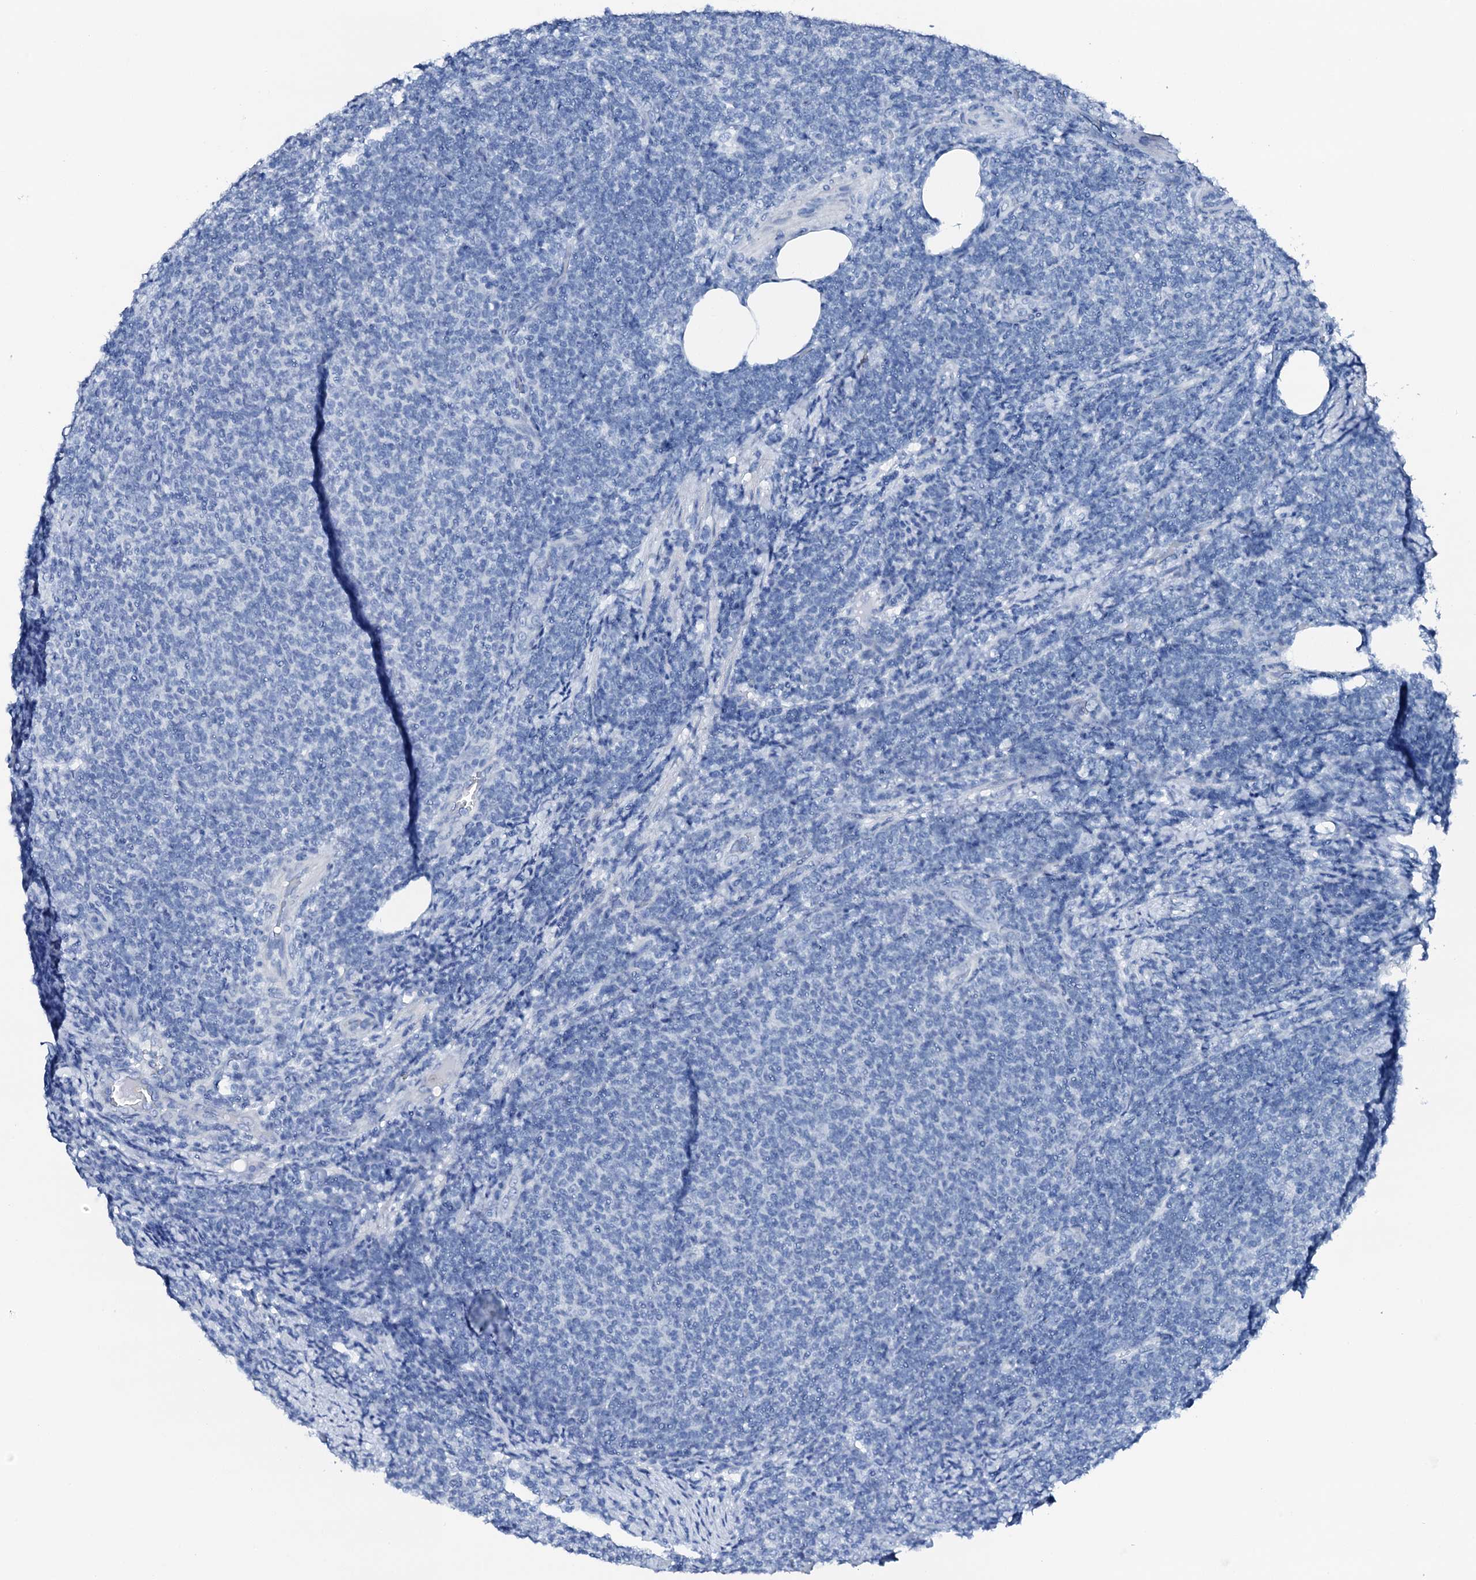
{"staining": {"intensity": "negative", "quantity": "none", "location": "none"}, "tissue": "lymphoma", "cell_type": "Tumor cells", "image_type": "cancer", "snomed": [{"axis": "morphology", "description": "Malignant lymphoma, non-Hodgkin's type, Low grade"}, {"axis": "topography", "description": "Lymph node"}], "caption": "Tumor cells are negative for brown protein staining in lymphoma.", "gene": "PTH", "patient": {"sex": "male", "age": 66}}